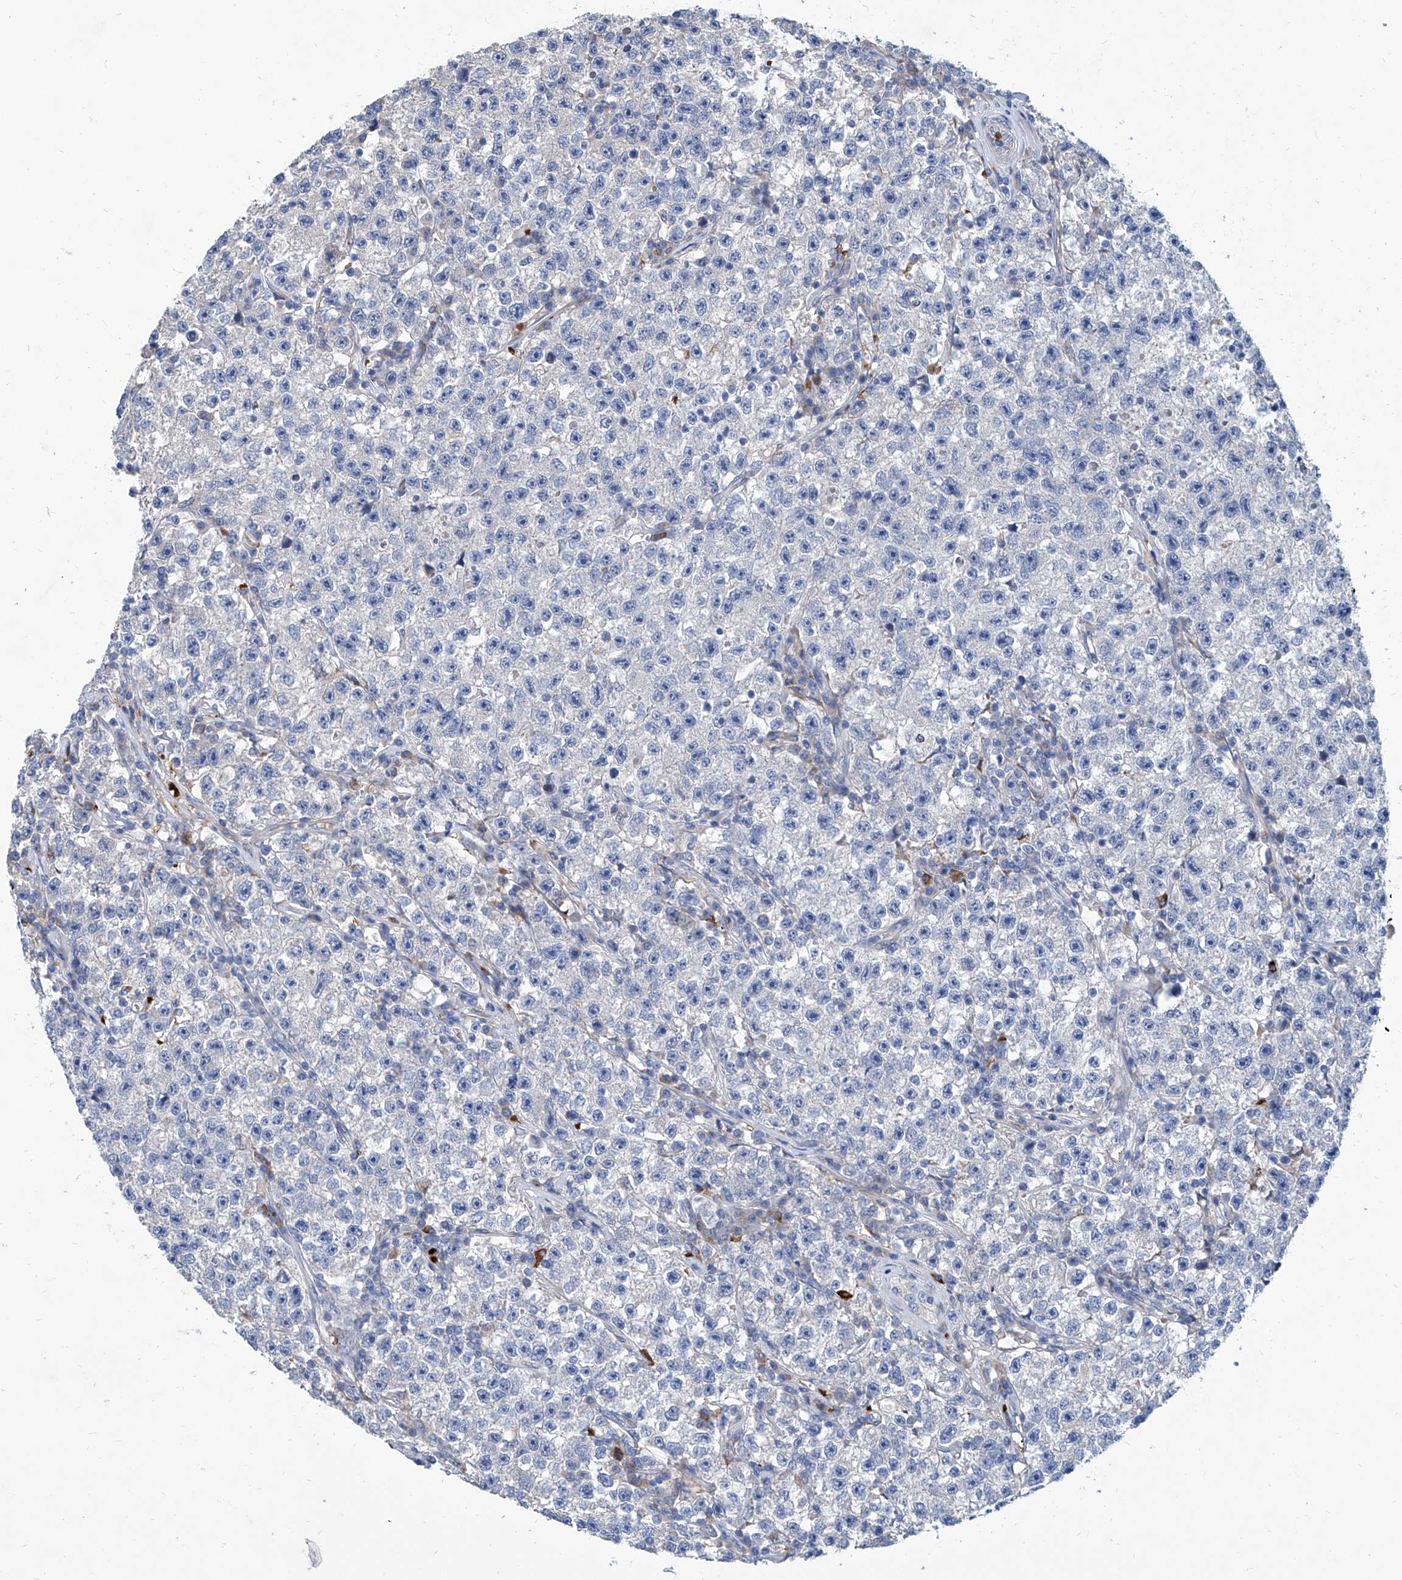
{"staining": {"intensity": "negative", "quantity": "none", "location": "none"}, "tissue": "testis cancer", "cell_type": "Tumor cells", "image_type": "cancer", "snomed": [{"axis": "morphology", "description": "Seminoma, NOS"}, {"axis": "topography", "description": "Testis"}], "caption": "DAB immunohistochemical staining of human testis seminoma displays no significant staining in tumor cells.", "gene": "FPR2", "patient": {"sex": "male", "age": 22}}